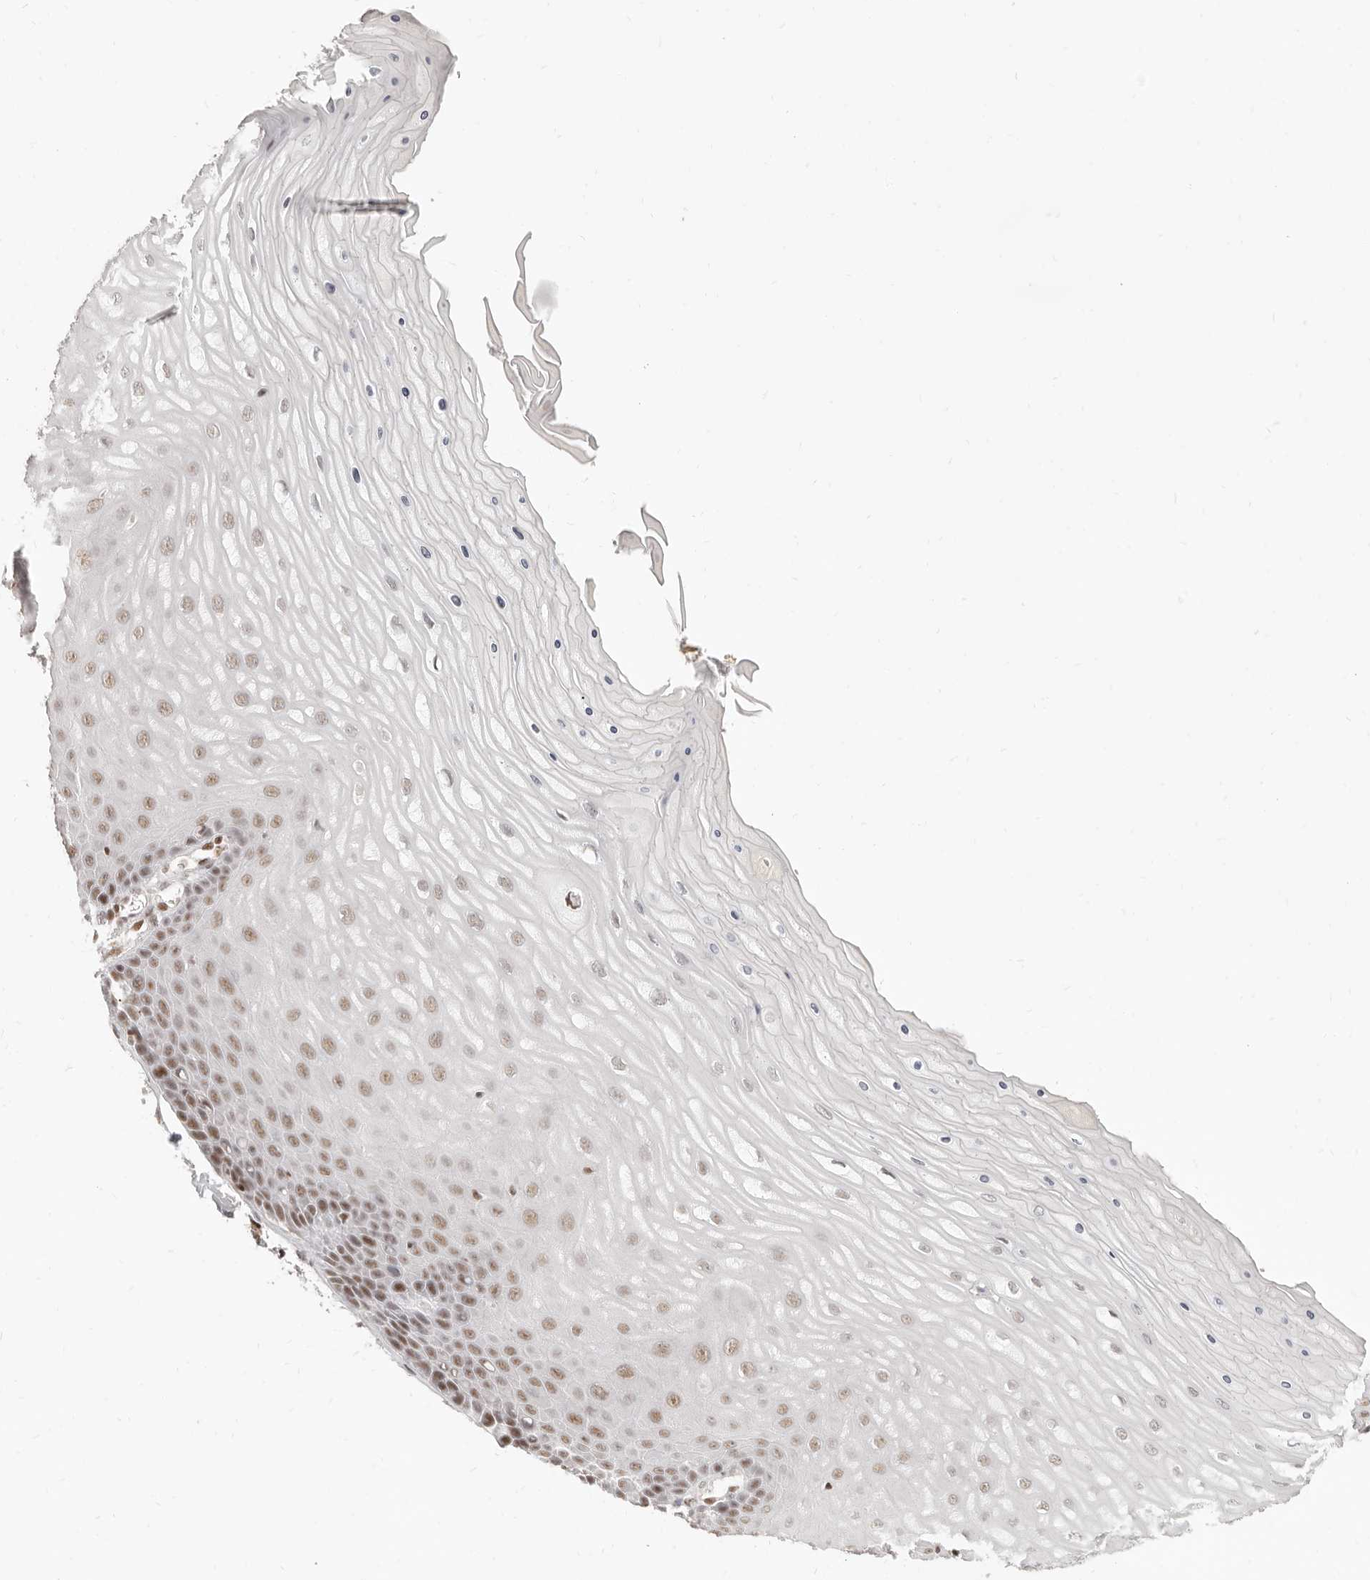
{"staining": {"intensity": "moderate", "quantity": "25%-75%", "location": "nuclear"}, "tissue": "cervix", "cell_type": "Glandular cells", "image_type": "normal", "snomed": [{"axis": "morphology", "description": "Normal tissue, NOS"}, {"axis": "topography", "description": "Cervix"}], "caption": "Immunohistochemical staining of unremarkable human cervix demonstrates moderate nuclear protein expression in approximately 25%-75% of glandular cells.", "gene": "GABPA", "patient": {"sex": "female", "age": 55}}